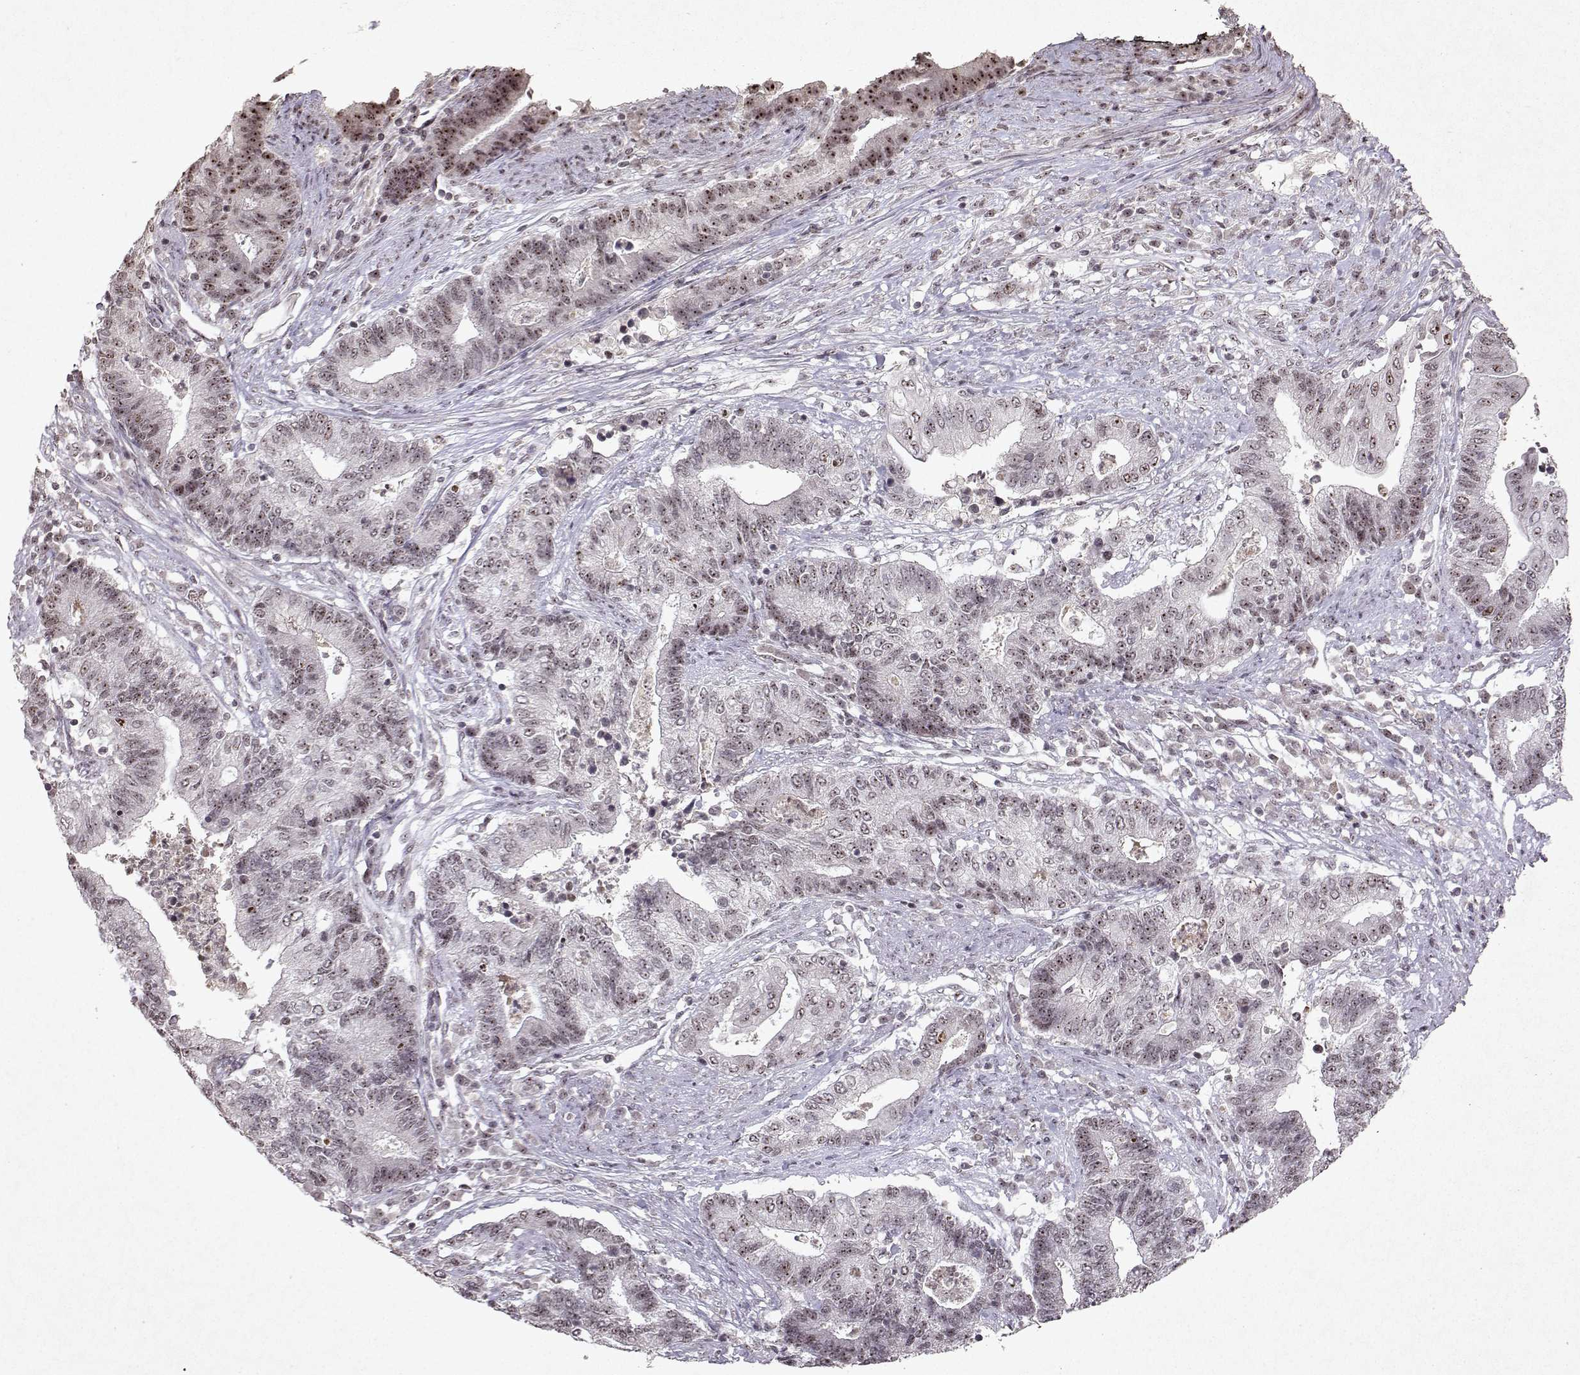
{"staining": {"intensity": "moderate", "quantity": "<25%", "location": "nuclear"}, "tissue": "endometrial cancer", "cell_type": "Tumor cells", "image_type": "cancer", "snomed": [{"axis": "morphology", "description": "Adenocarcinoma, NOS"}, {"axis": "topography", "description": "Uterus"}, {"axis": "topography", "description": "Endometrium"}], "caption": "Immunohistochemistry (IHC) histopathology image of neoplastic tissue: human endometrial adenocarcinoma stained using immunohistochemistry (IHC) shows low levels of moderate protein expression localized specifically in the nuclear of tumor cells, appearing as a nuclear brown color.", "gene": "DDX56", "patient": {"sex": "female", "age": 54}}